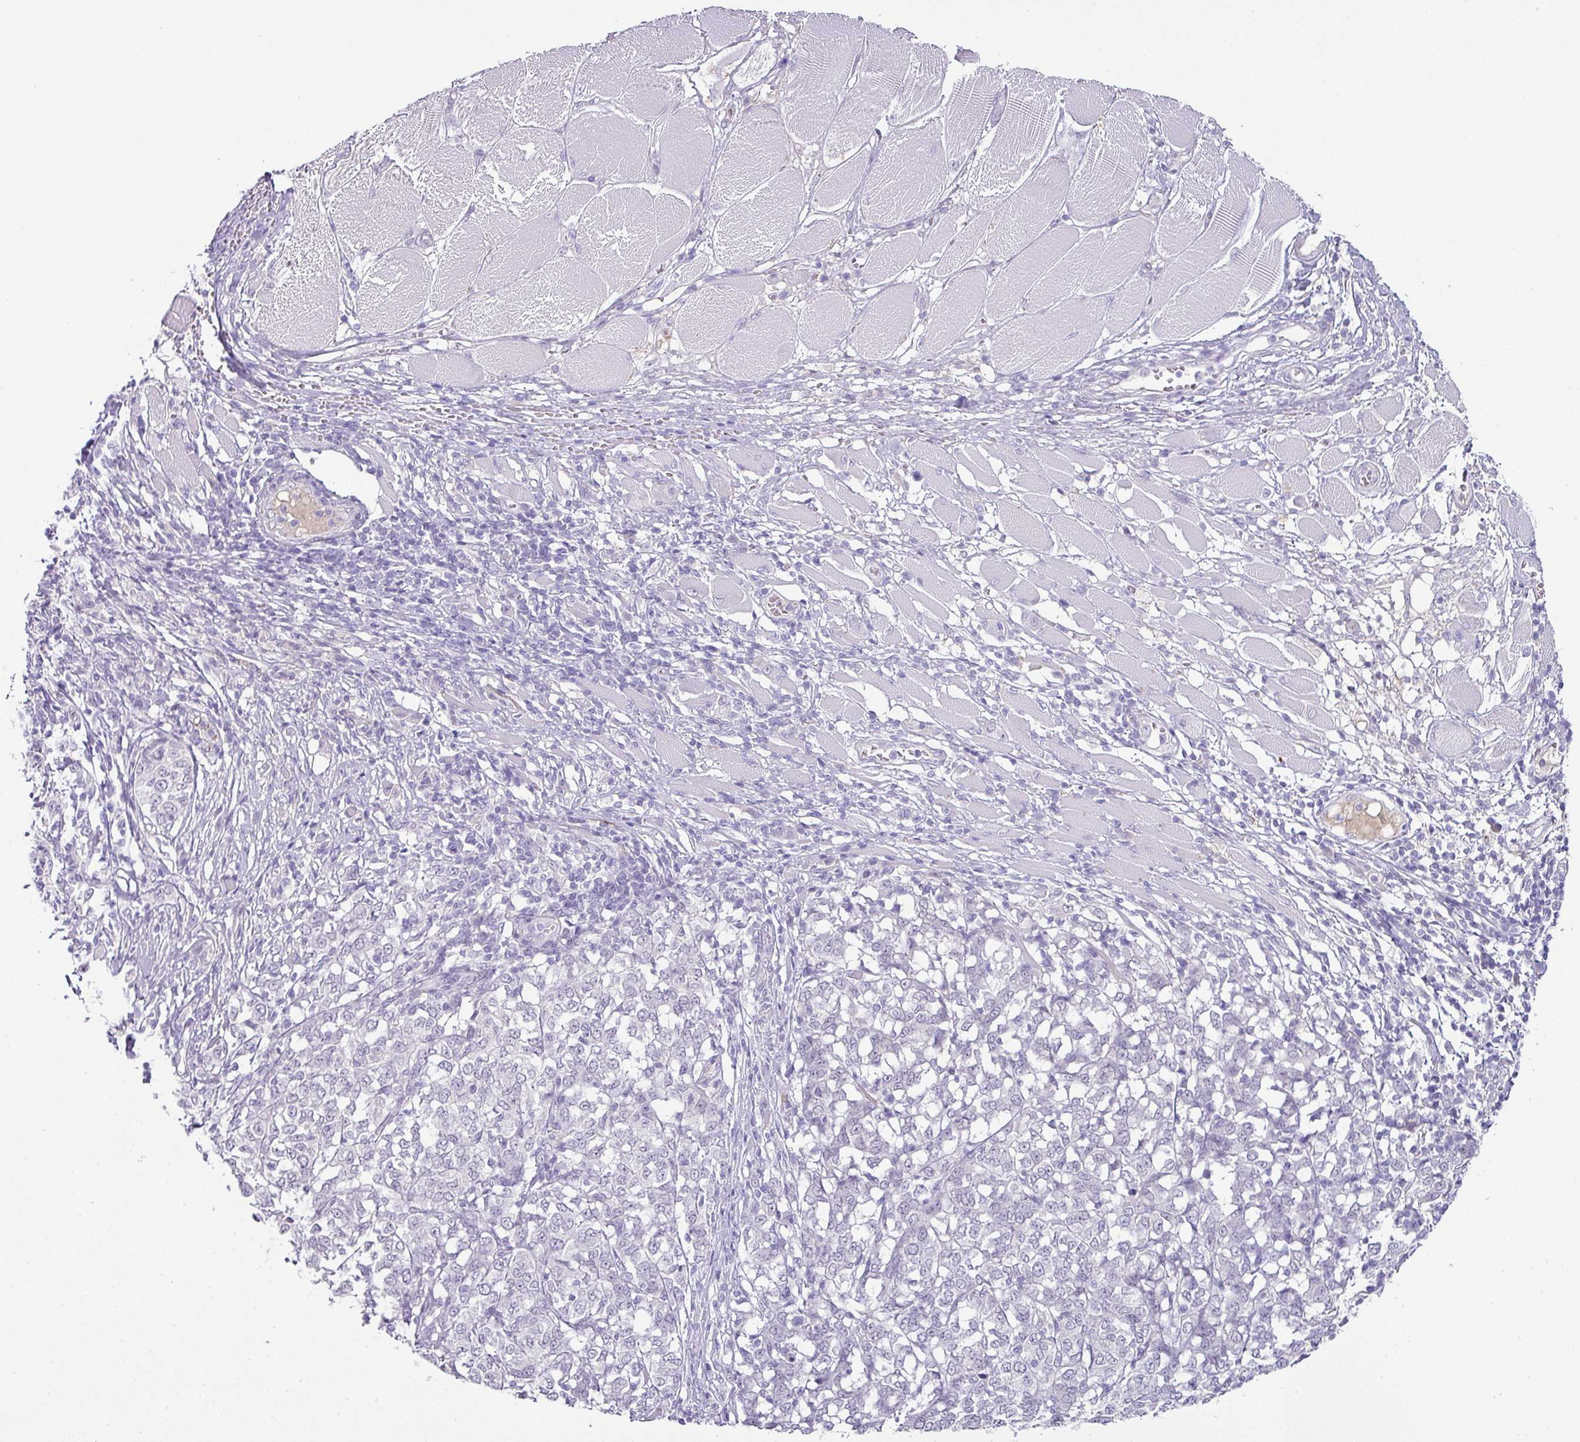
{"staining": {"intensity": "negative", "quantity": "none", "location": "none"}, "tissue": "melanoma", "cell_type": "Tumor cells", "image_type": "cancer", "snomed": [{"axis": "morphology", "description": "Malignant melanoma, NOS"}, {"axis": "topography", "description": "Skin"}], "caption": "The immunohistochemistry photomicrograph has no significant staining in tumor cells of malignant melanoma tissue.", "gene": "FGF17", "patient": {"sex": "female", "age": 72}}